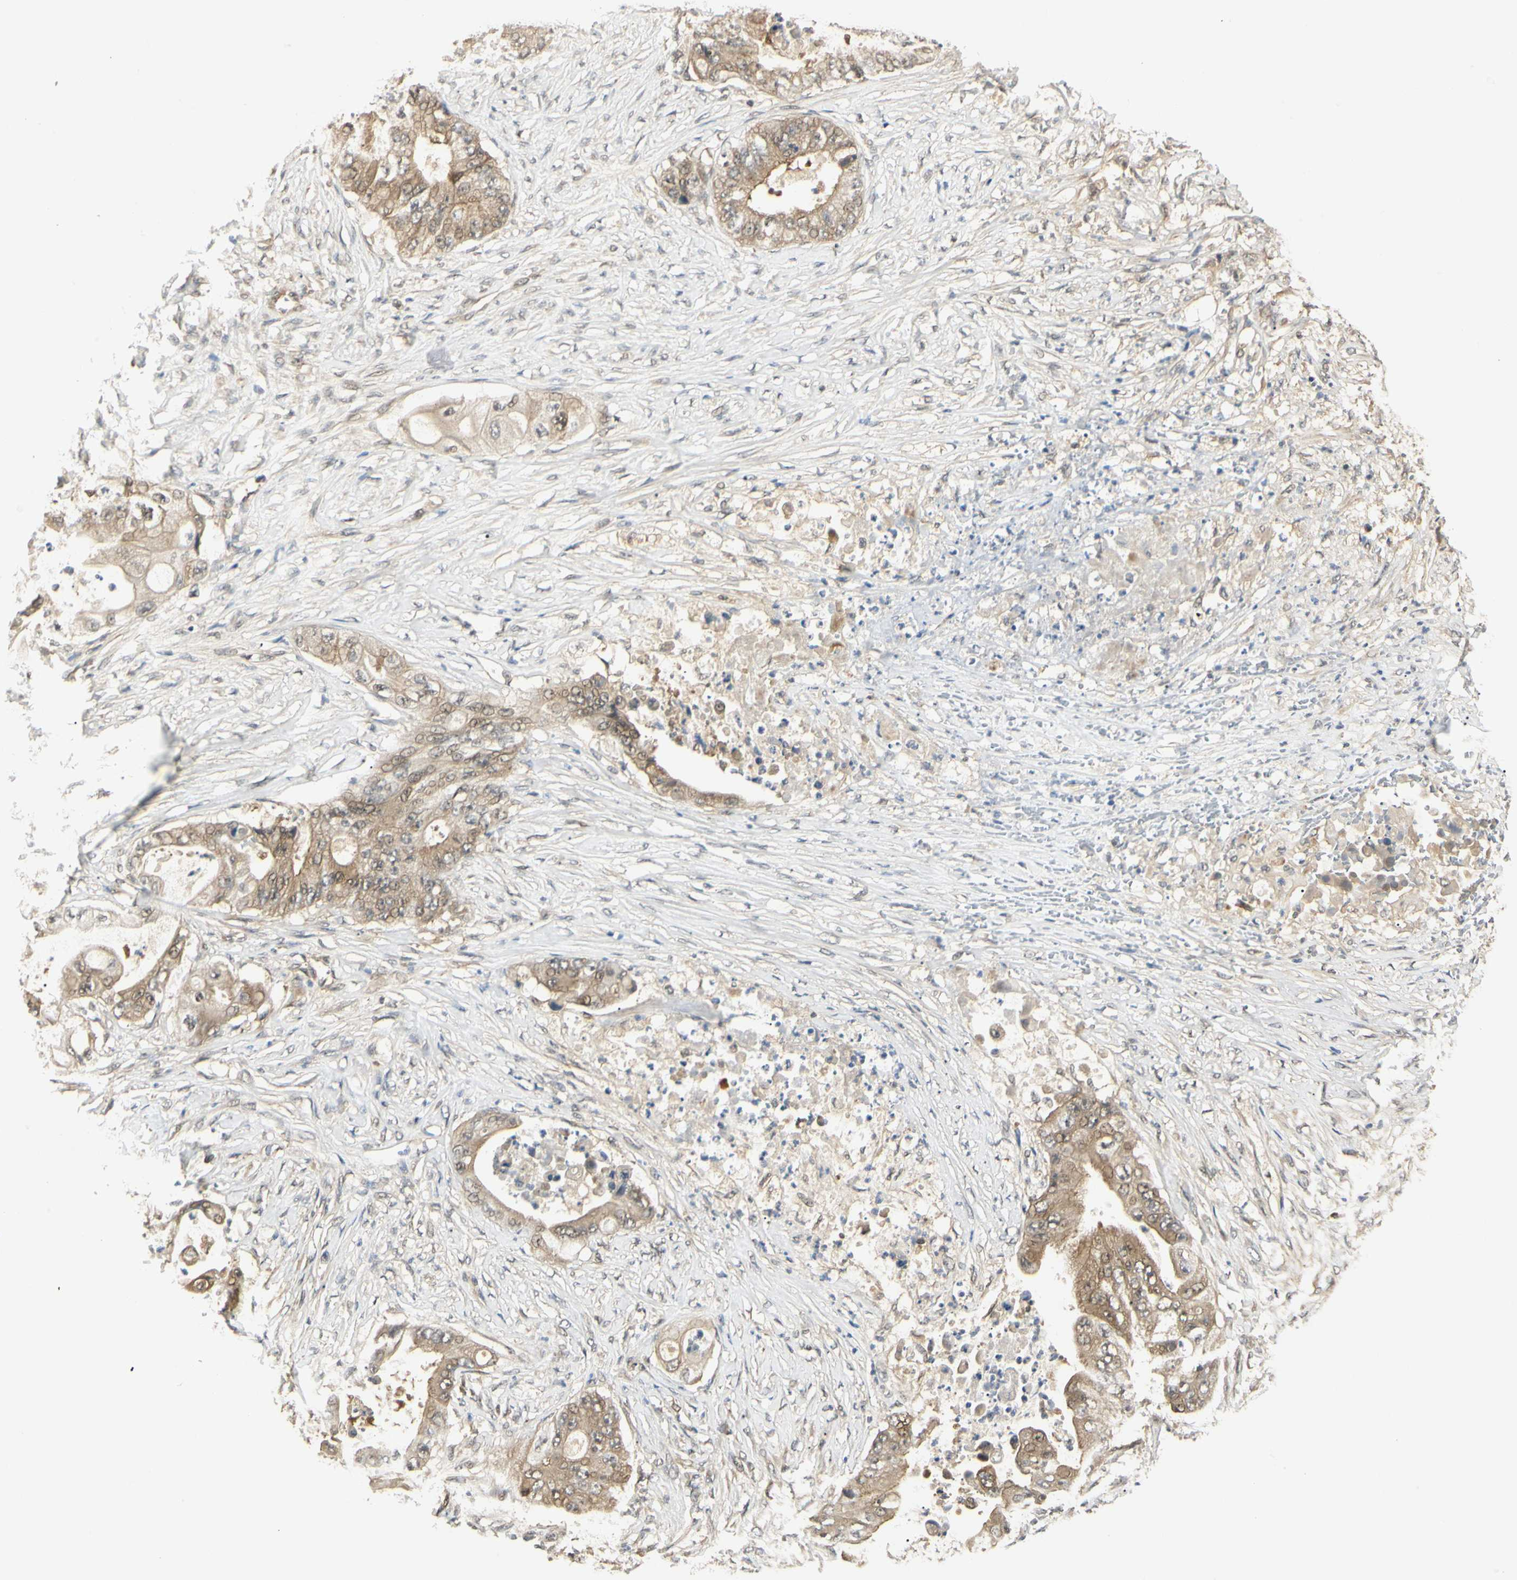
{"staining": {"intensity": "moderate", "quantity": ">75%", "location": "cytoplasmic/membranous,nuclear"}, "tissue": "stomach cancer", "cell_type": "Tumor cells", "image_type": "cancer", "snomed": [{"axis": "morphology", "description": "Adenocarcinoma, NOS"}, {"axis": "topography", "description": "Stomach"}], "caption": "Moderate cytoplasmic/membranous and nuclear staining for a protein is appreciated in approximately >75% of tumor cells of stomach adenocarcinoma using IHC.", "gene": "UBE2Z", "patient": {"sex": "female", "age": 73}}